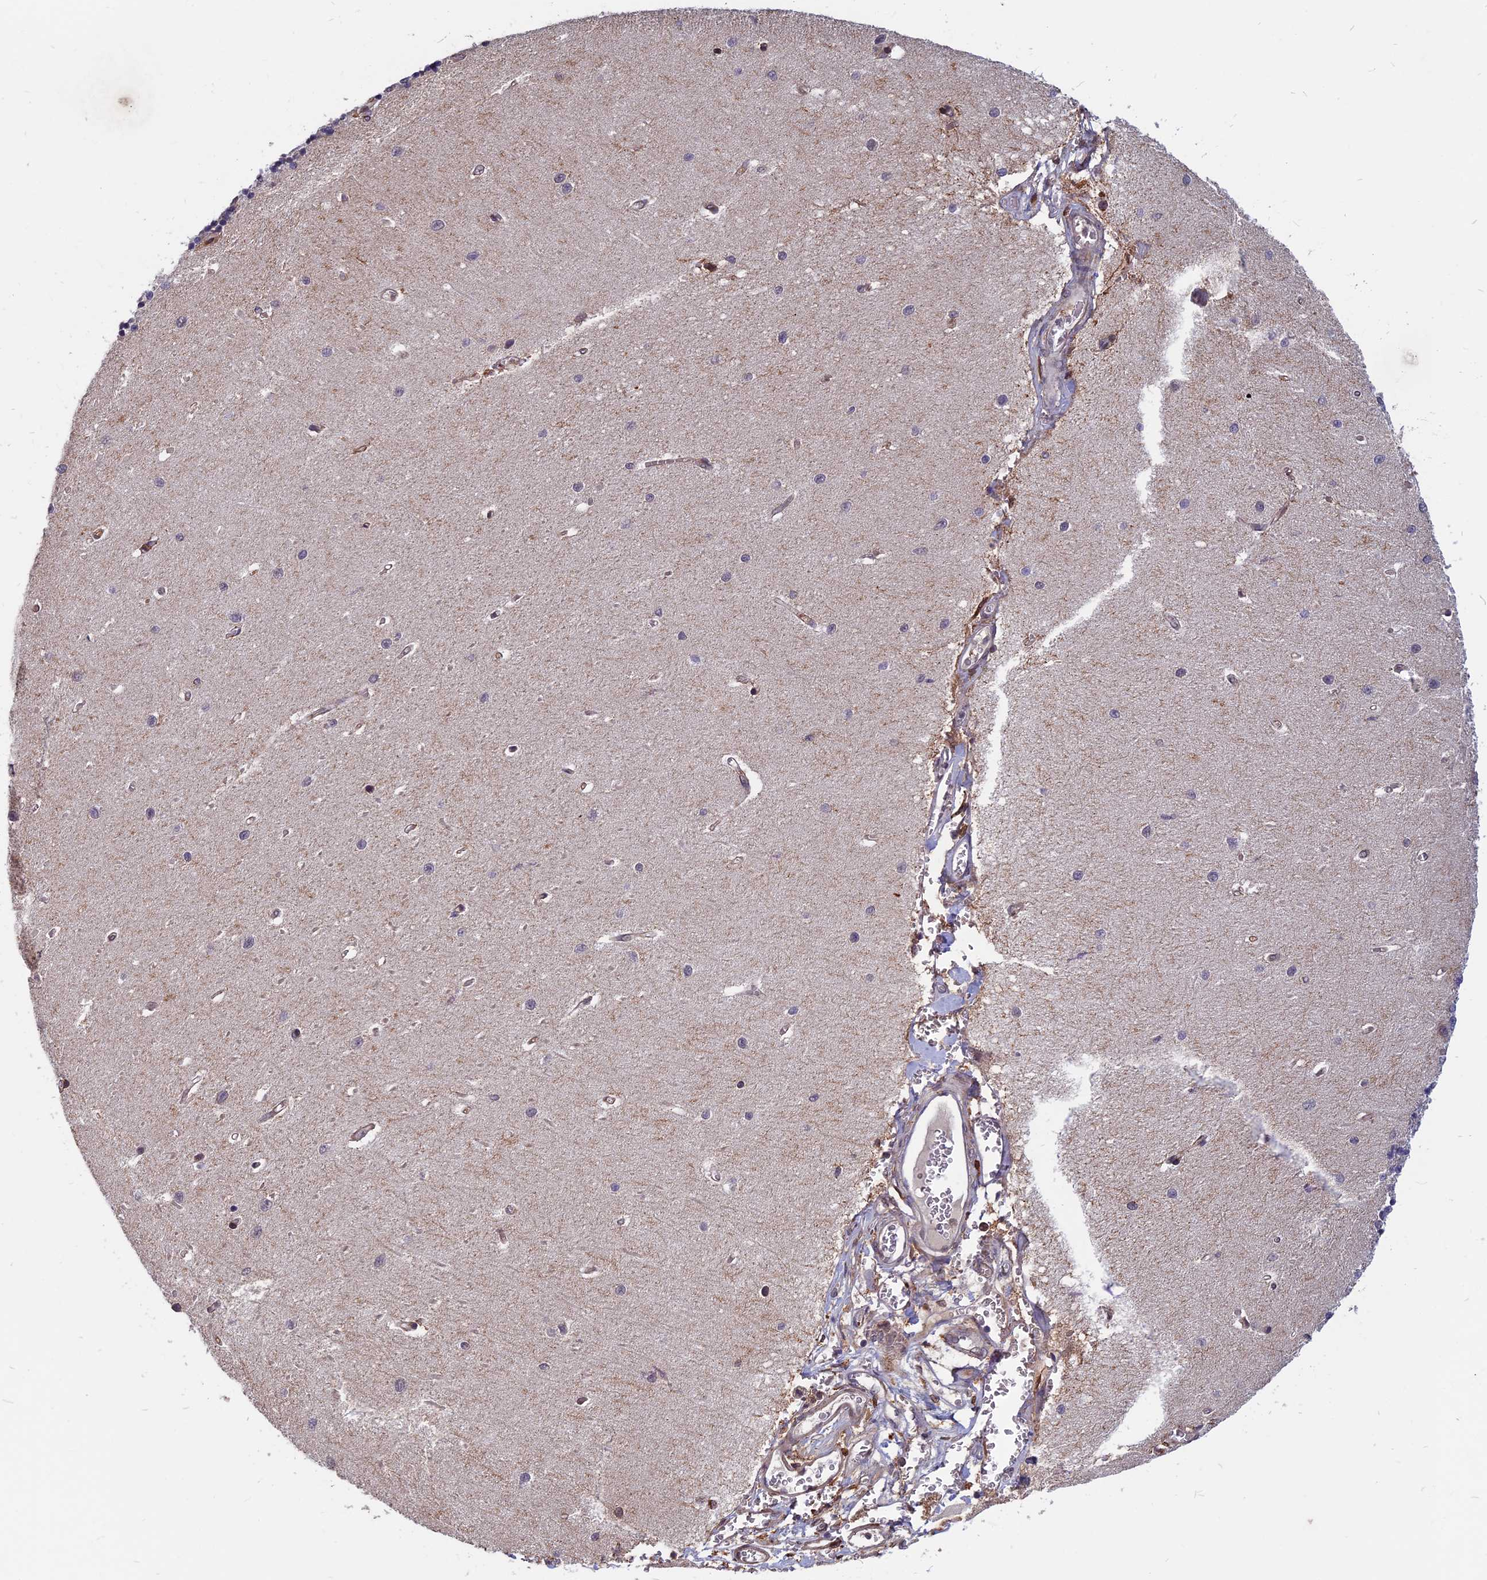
{"staining": {"intensity": "negative", "quantity": "none", "location": "none"}, "tissue": "cerebellum", "cell_type": "Cells in granular layer", "image_type": "normal", "snomed": [{"axis": "morphology", "description": "Normal tissue, NOS"}, {"axis": "topography", "description": "Cerebellum"}], "caption": "This is an IHC micrograph of normal human cerebellum. There is no staining in cells in granular layer.", "gene": "SPG11", "patient": {"sex": "male", "age": 37}}